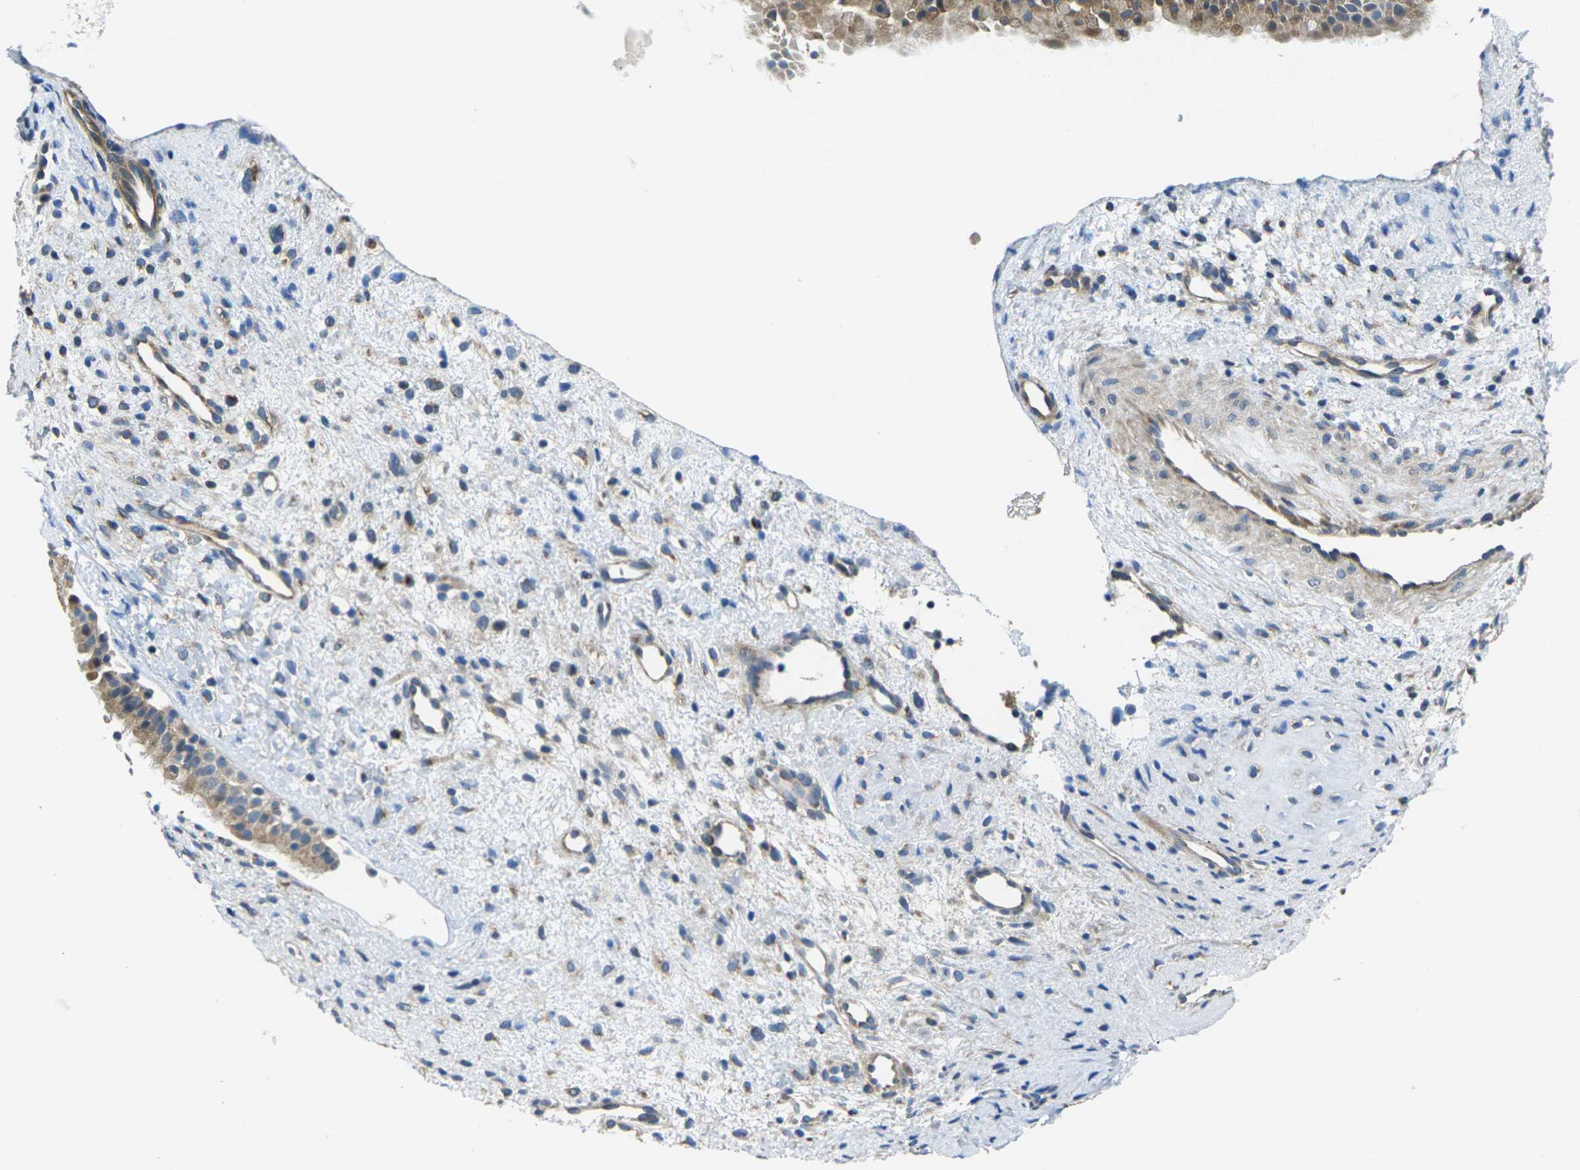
{"staining": {"intensity": "moderate", "quantity": ">75%", "location": "cytoplasmic/membranous"}, "tissue": "nasopharynx", "cell_type": "Respiratory epithelial cells", "image_type": "normal", "snomed": [{"axis": "morphology", "description": "Normal tissue, NOS"}, {"axis": "topography", "description": "Nasopharynx"}], "caption": "Approximately >75% of respiratory epithelial cells in normal human nasopharynx demonstrate moderate cytoplasmic/membranous protein staining as visualized by brown immunohistochemical staining.", "gene": "TMCC2", "patient": {"sex": "male", "age": 22}}